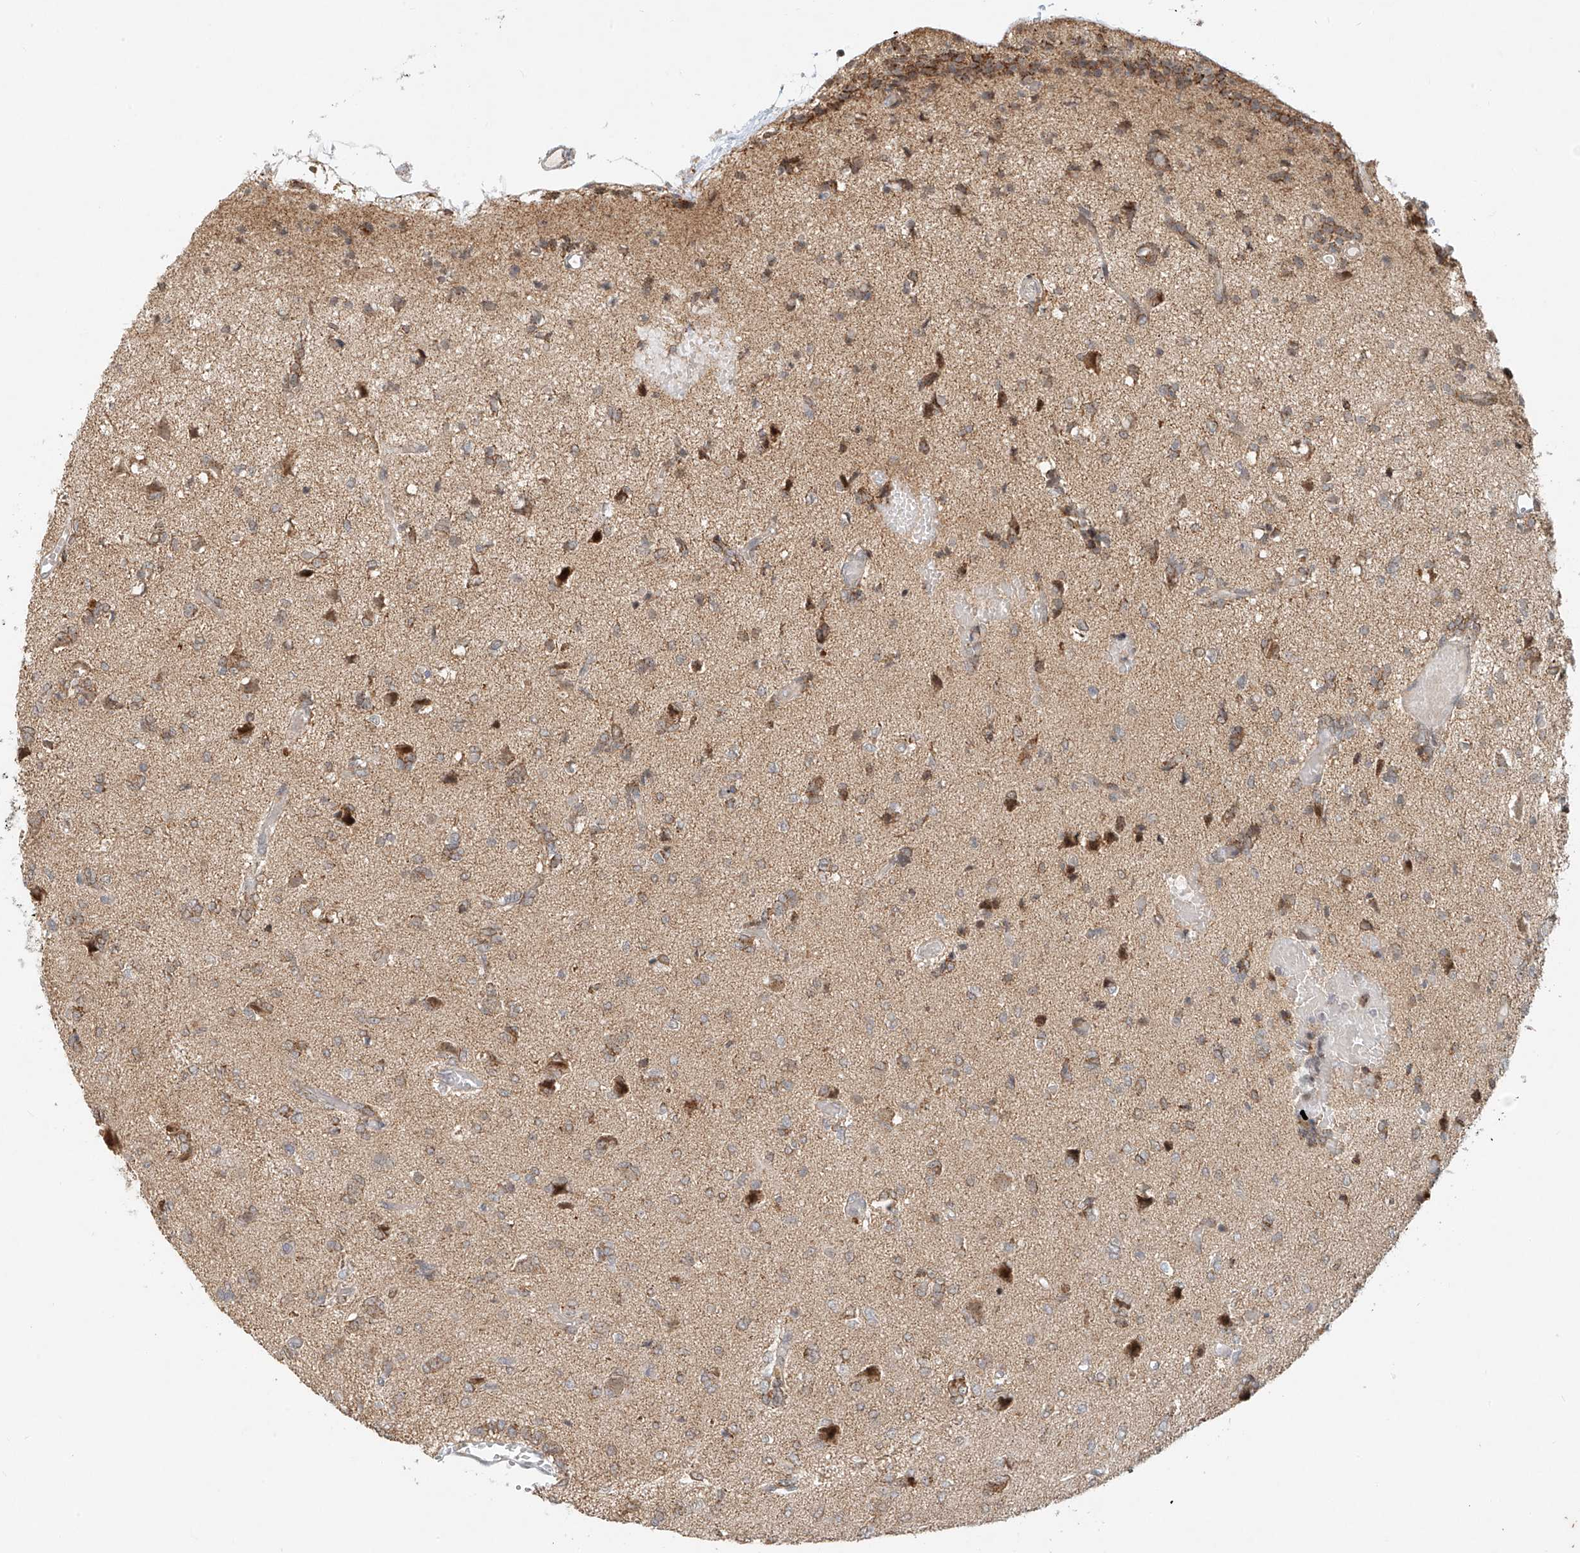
{"staining": {"intensity": "weak", "quantity": "<25%", "location": "cytoplasmic/membranous"}, "tissue": "glioma", "cell_type": "Tumor cells", "image_type": "cancer", "snomed": [{"axis": "morphology", "description": "Glioma, malignant, High grade"}, {"axis": "topography", "description": "Brain"}], "caption": "Image shows no significant protein expression in tumor cells of glioma. (DAB immunohistochemistry (IHC), high magnification).", "gene": "SYTL3", "patient": {"sex": "female", "age": 59}}